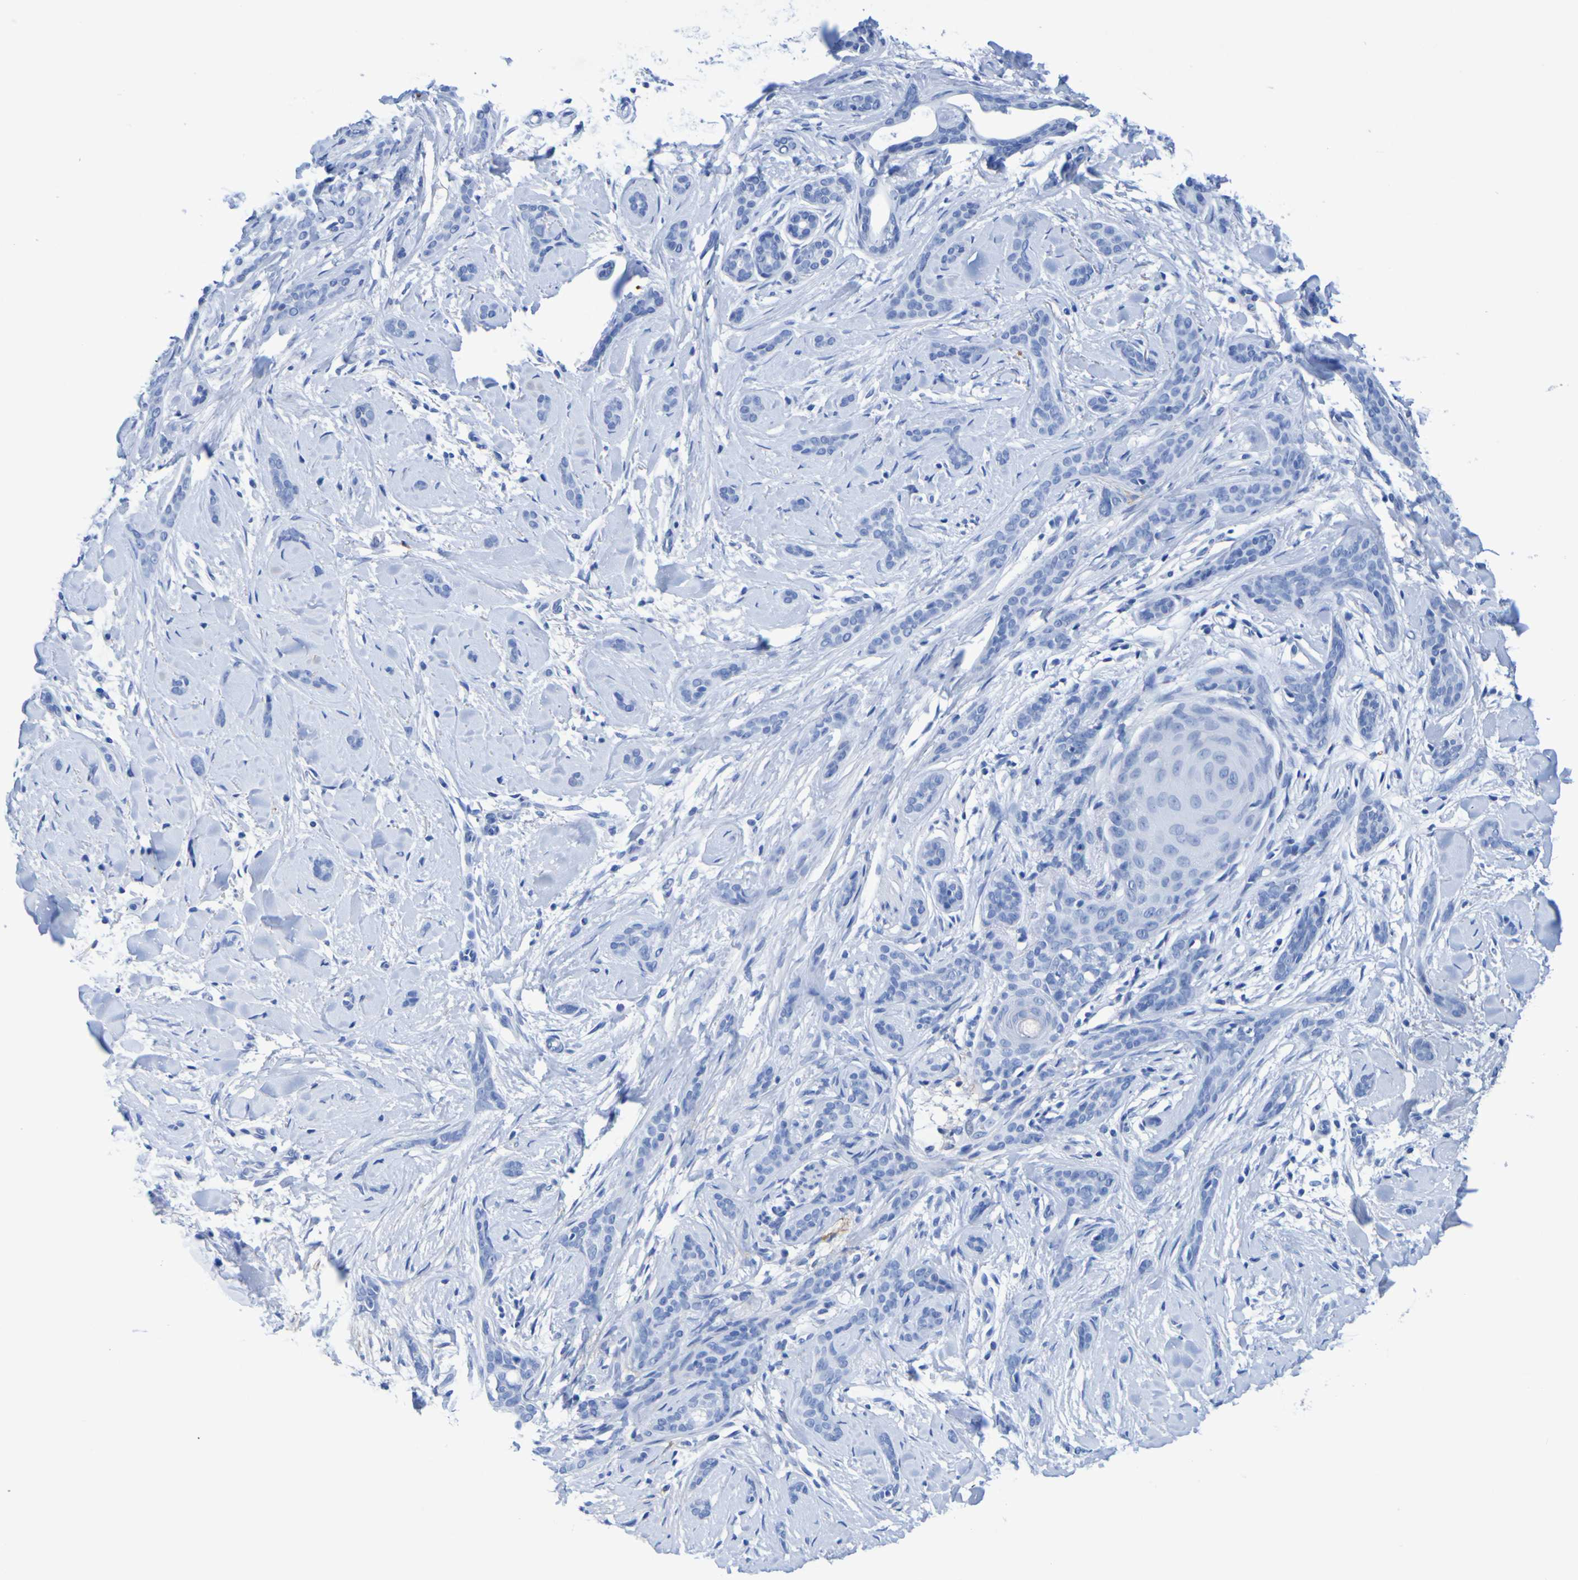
{"staining": {"intensity": "negative", "quantity": "none", "location": "none"}, "tissue": "skin cancer", "cell_type": "Tumor cells", "image_type": "cancer", "snomed": [{"axis": "morphology", "description": "Basal cell carcinoma"}, {"axis": "morphology", "description": "Adnexal tumor, benign"}, {"axis": "topography", "description": "Skin"}], "caption": "This is an immunohistochemistry (IHC) micrograph of human skin basal cell carcinoma. There is no positivity in tumor cells.", "gene": "DPEP1", "patient": {"sex": "female", "age": 42}}